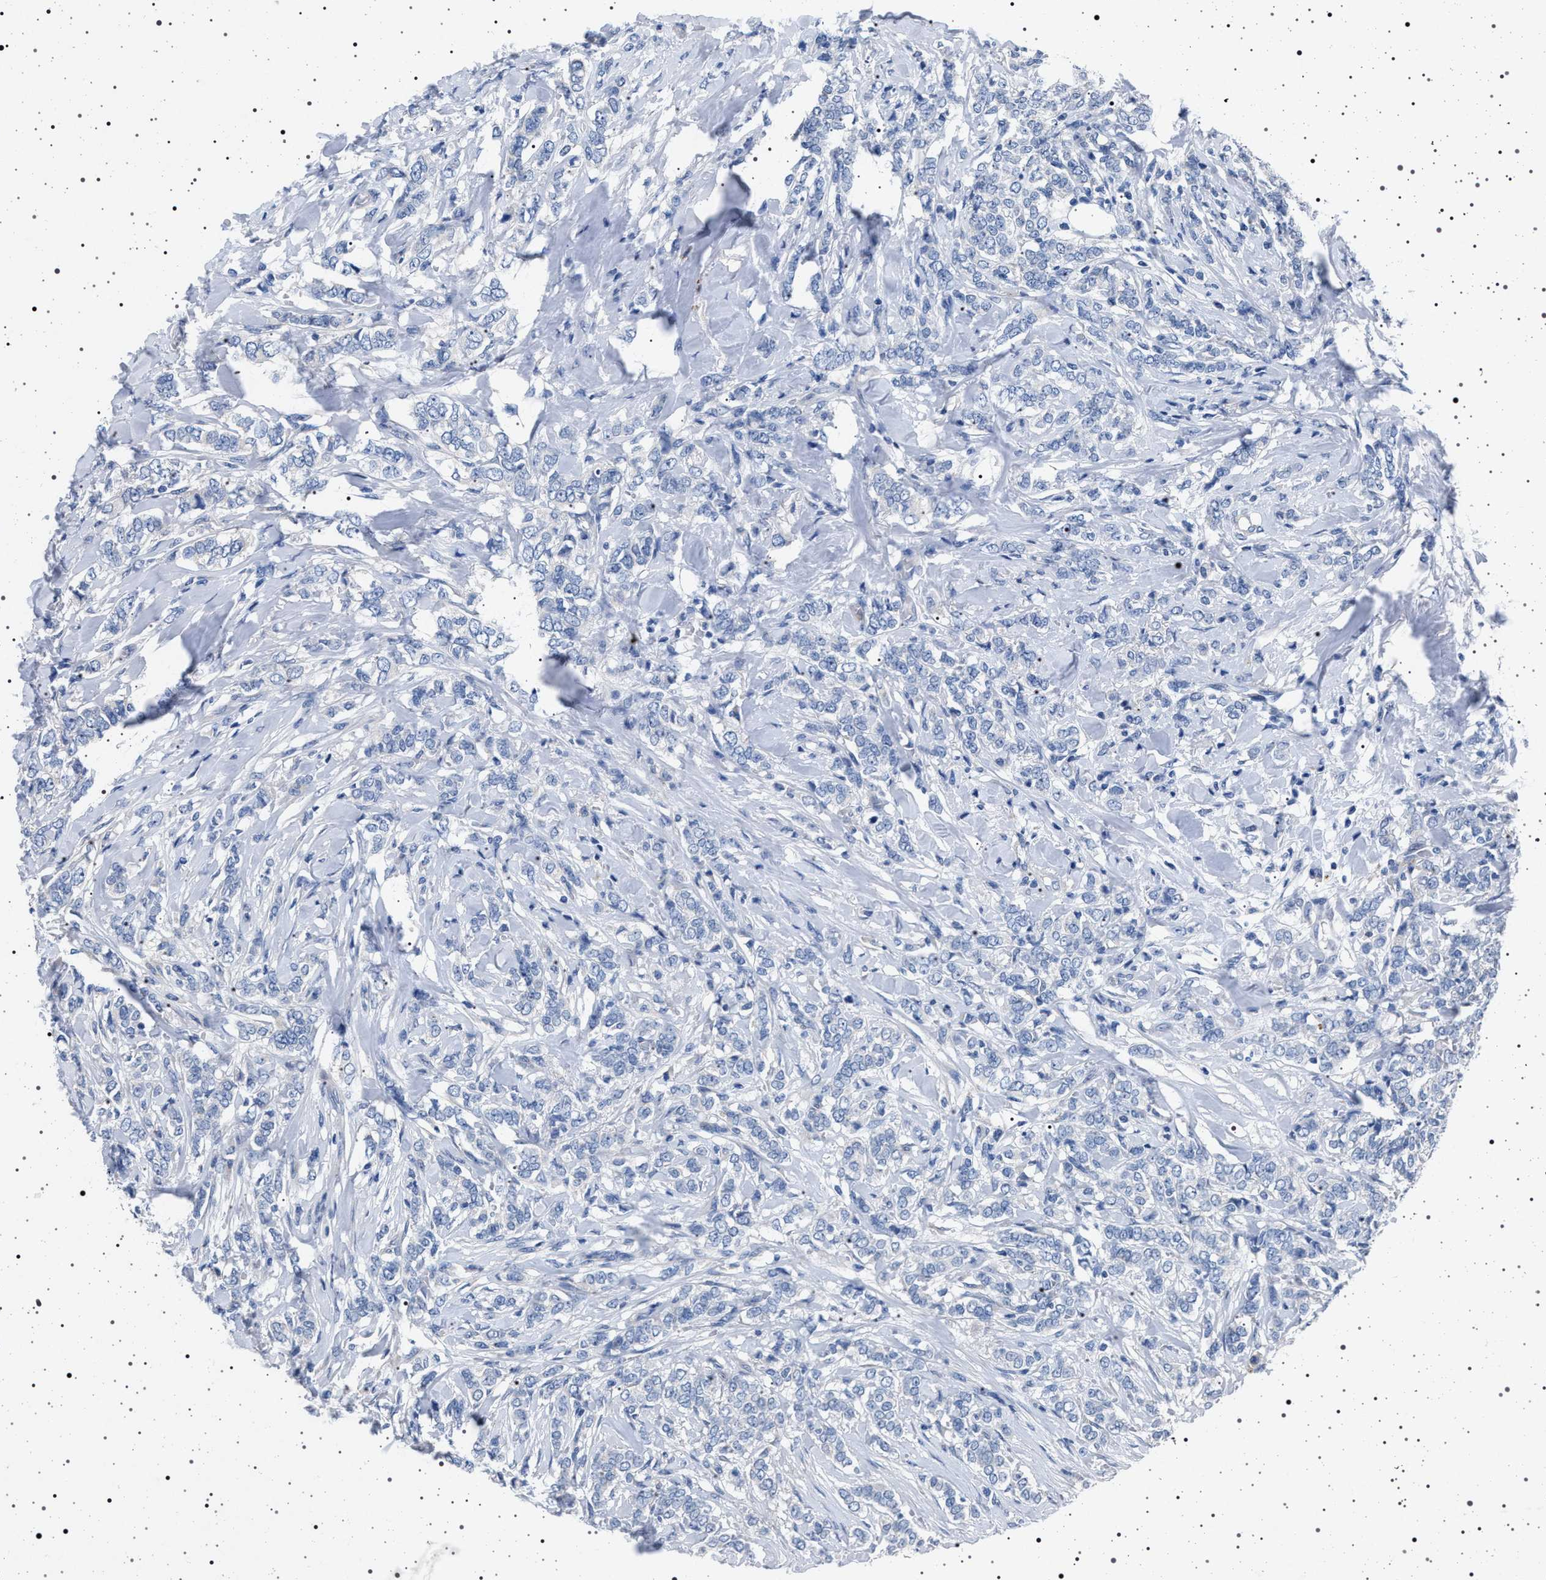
{"staining": {"intensity": "negative", "quantity": "none", "location": "none"}, "tissue": "breast cancer", "cell_type": "Tumor cells", "image_type": "cancer", "snomed": [{"axis": "morphology", "description": "Lobular carcinoma"}, {"axis": "topography", "description": "Skin"}, {"axis": "topography", "description": "Breast"}], "caption": "There is no significant expression in tumor cells of breast cancer (lobular carcinoma).", "gene": "NAT9", "patient": {"sex": "female", "age": 46}}